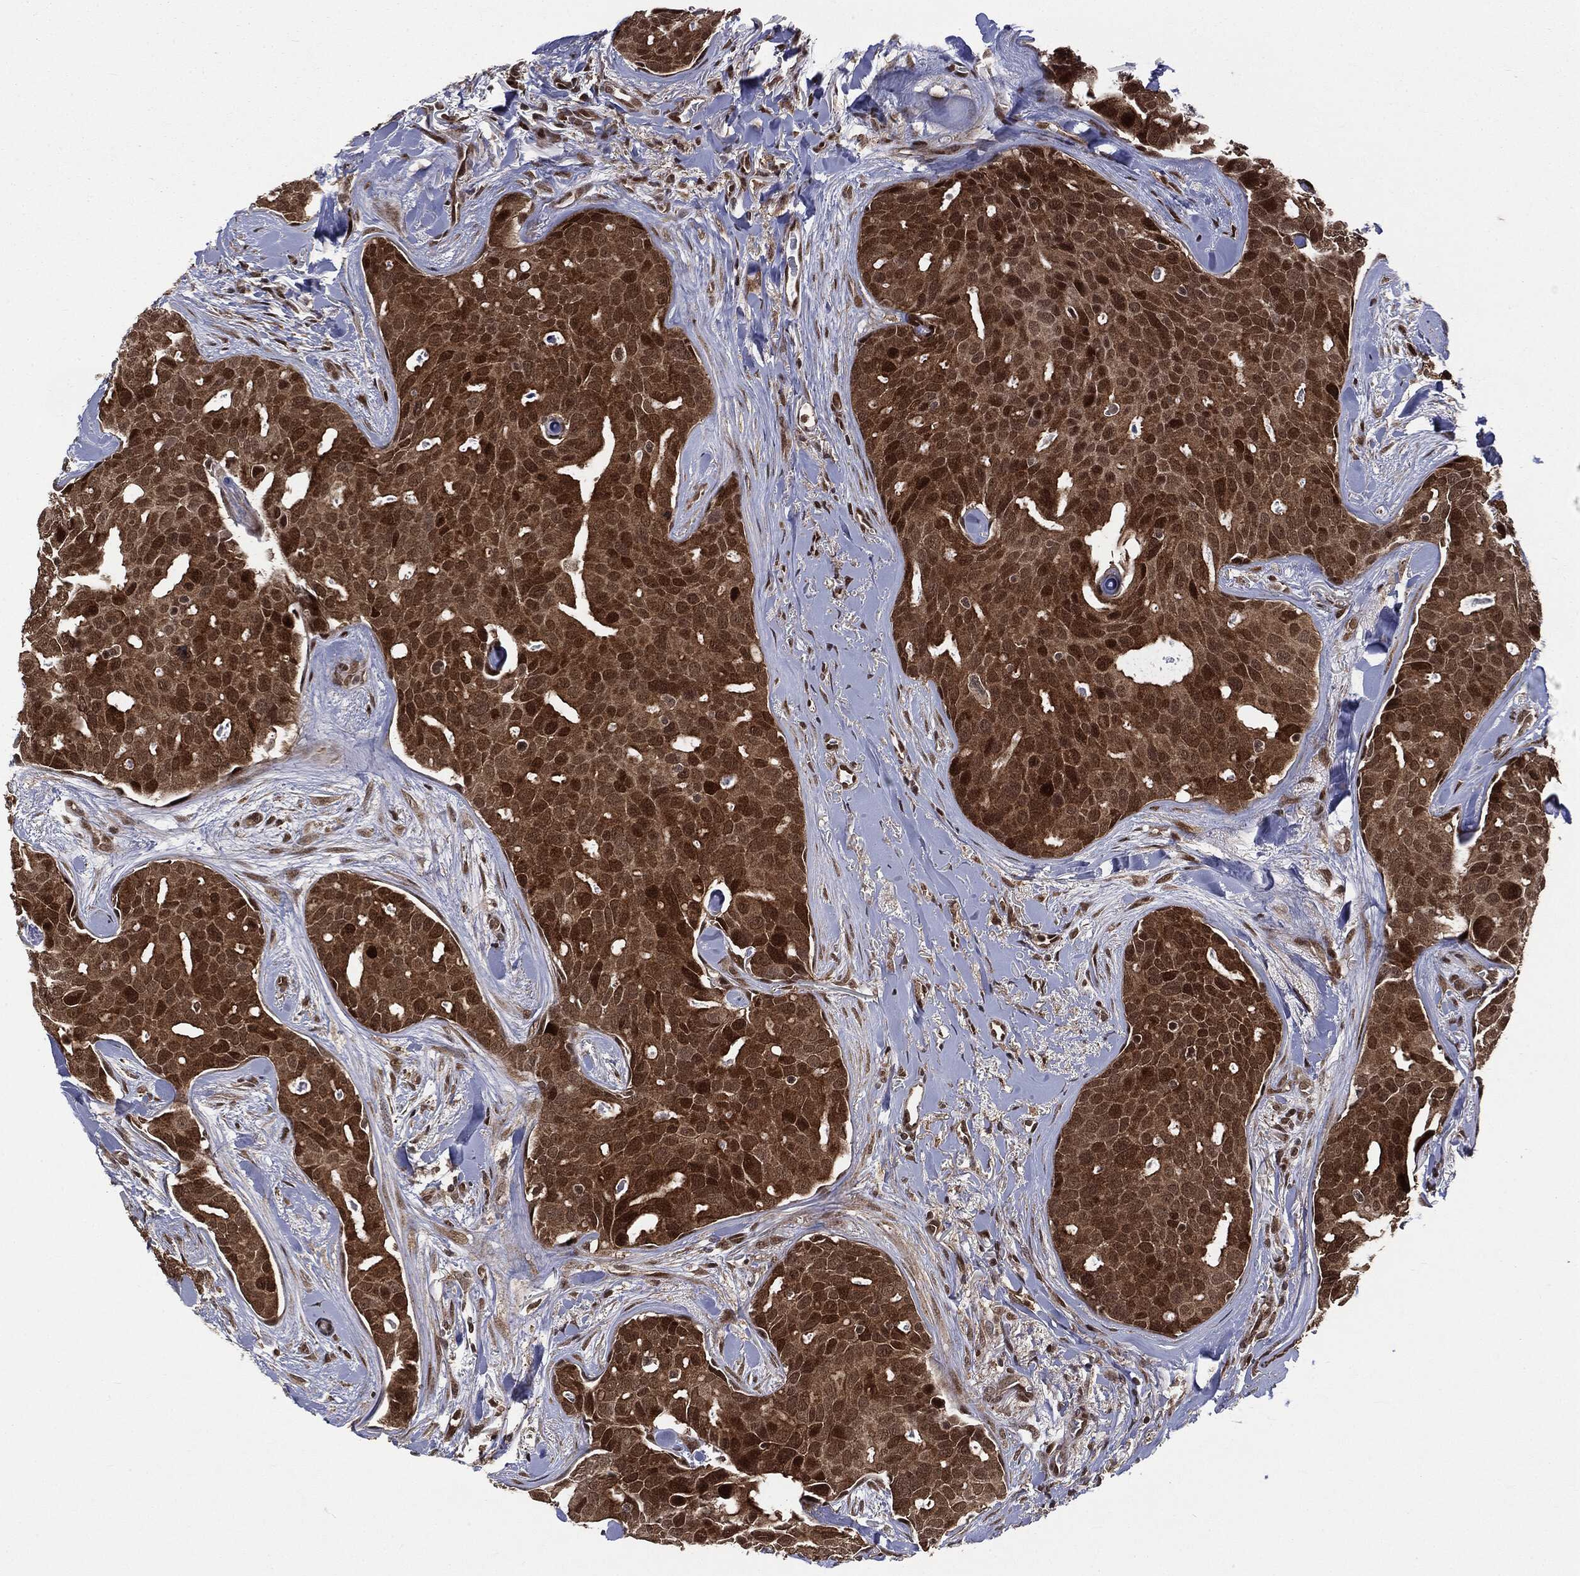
{"staining": {"intensity": "strong", "quantity": ">75%", "location": "cytoplasmic/membranous,nuclear"}, "tissue": "breast cancer", "cell_type": "Tumor cells", "image_type": "cancer", "snomed": [{"axis": "morphology", "description": "Duct carcinoma"}, {"axis": "topography", "description": "Breast"}], "caption": "DAB (3,3'-diaminobenzidine) immunohistochemical staining of breast infiltrating ductal carcinoma displays strong cytoplasmic/membranous and nuclear protein staining in about >75% of tumor cells. (brown staining indicates protein expression, while blue staining denotes nuclei).", "gene": "PTPA", "patient": {"sex": "female", "age": 54}}